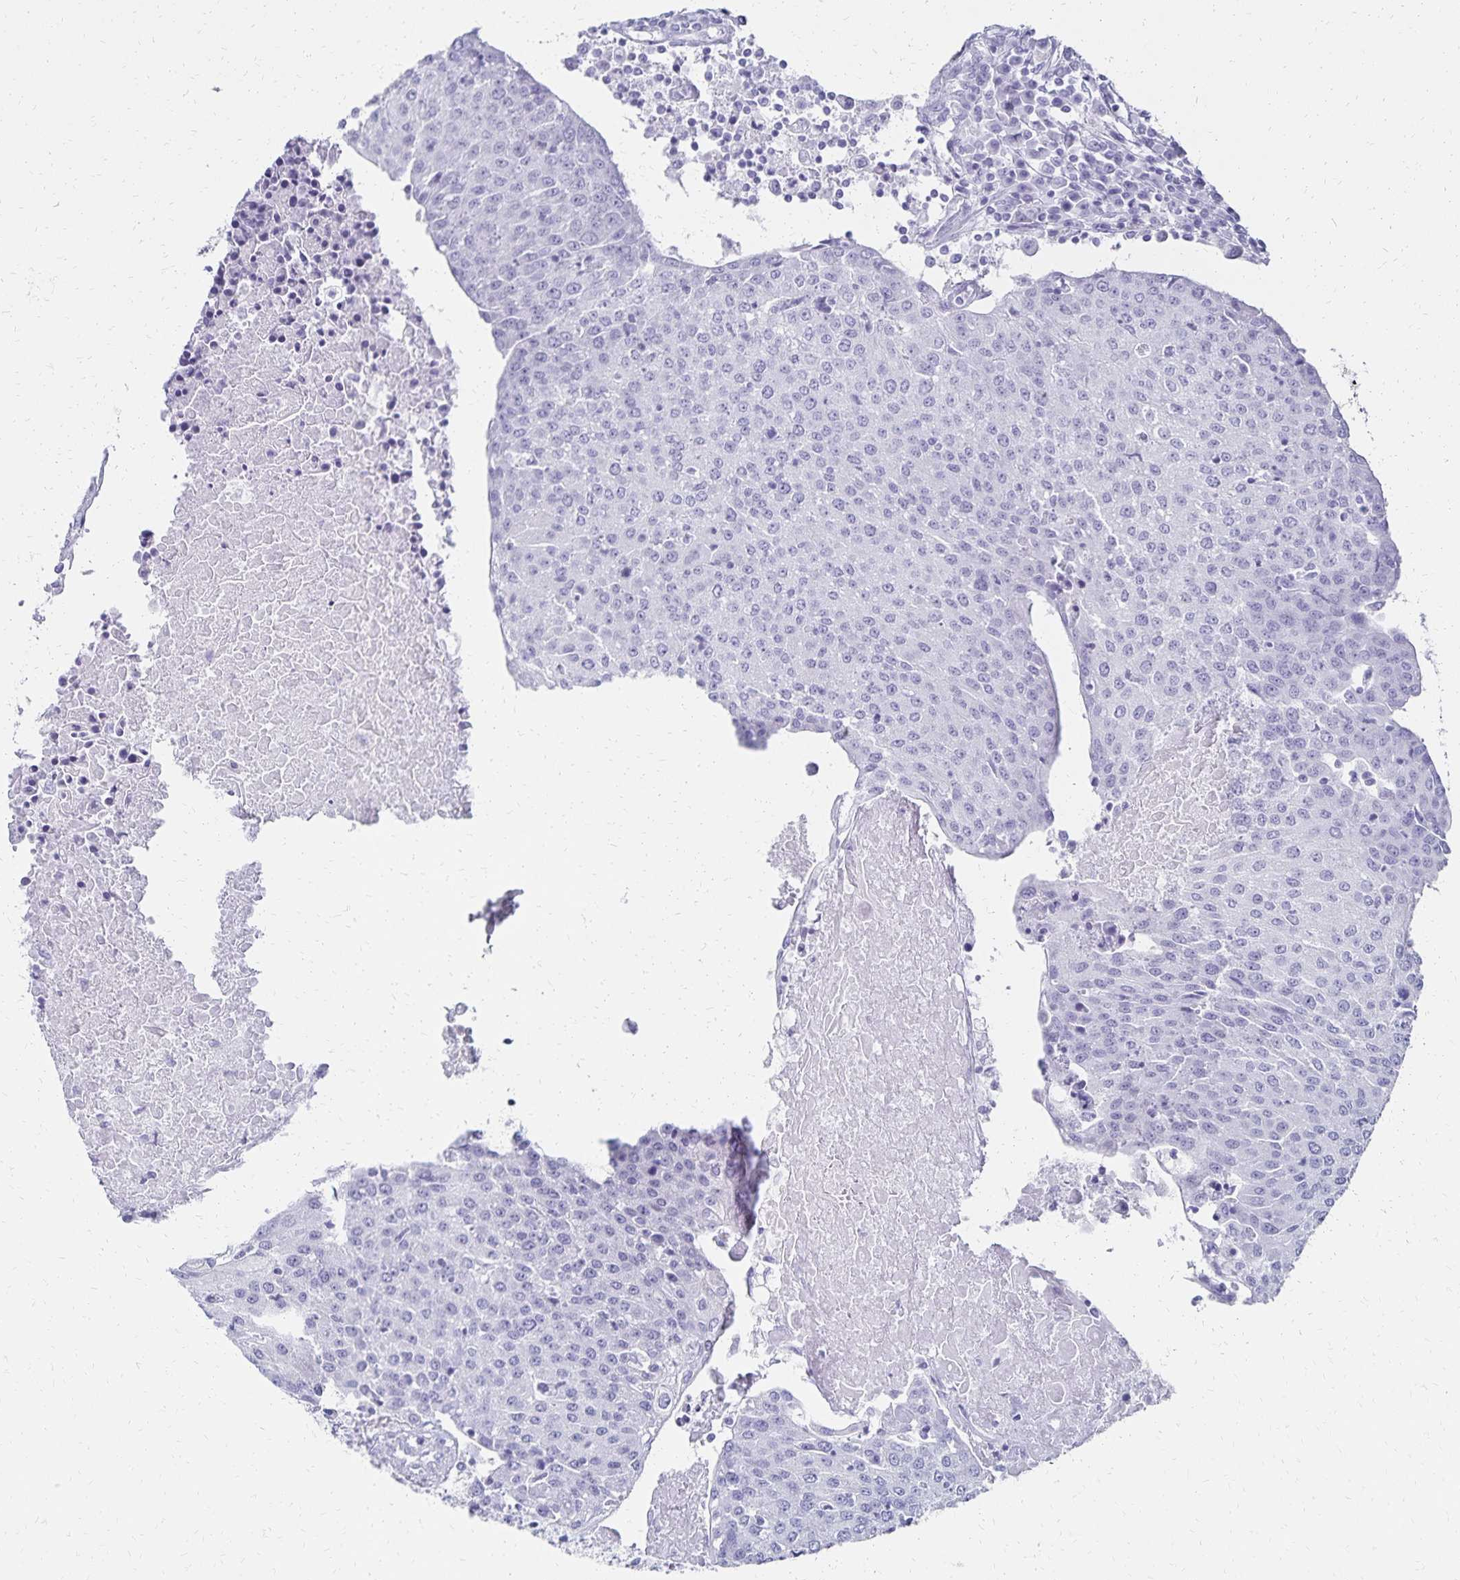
{"staining": {"intensity": "negative", "quantity": "none", "location": "none"}, "tissue": "urothelial cancer", "cell_type": "Tumor cells", "image_type": "cancer", "snomed": [{"axis": "morphology", "description": "Urothelial carcinoma, High grade"}, {"axis": "topography", "description": "Urinary bladder"}], "caption": "A photomicrograph of urothelial cancer stained for a protein shows no brown staining in tumor cells.", "gene": "GIP", "patient": {"sex": "female", "age": 85}}